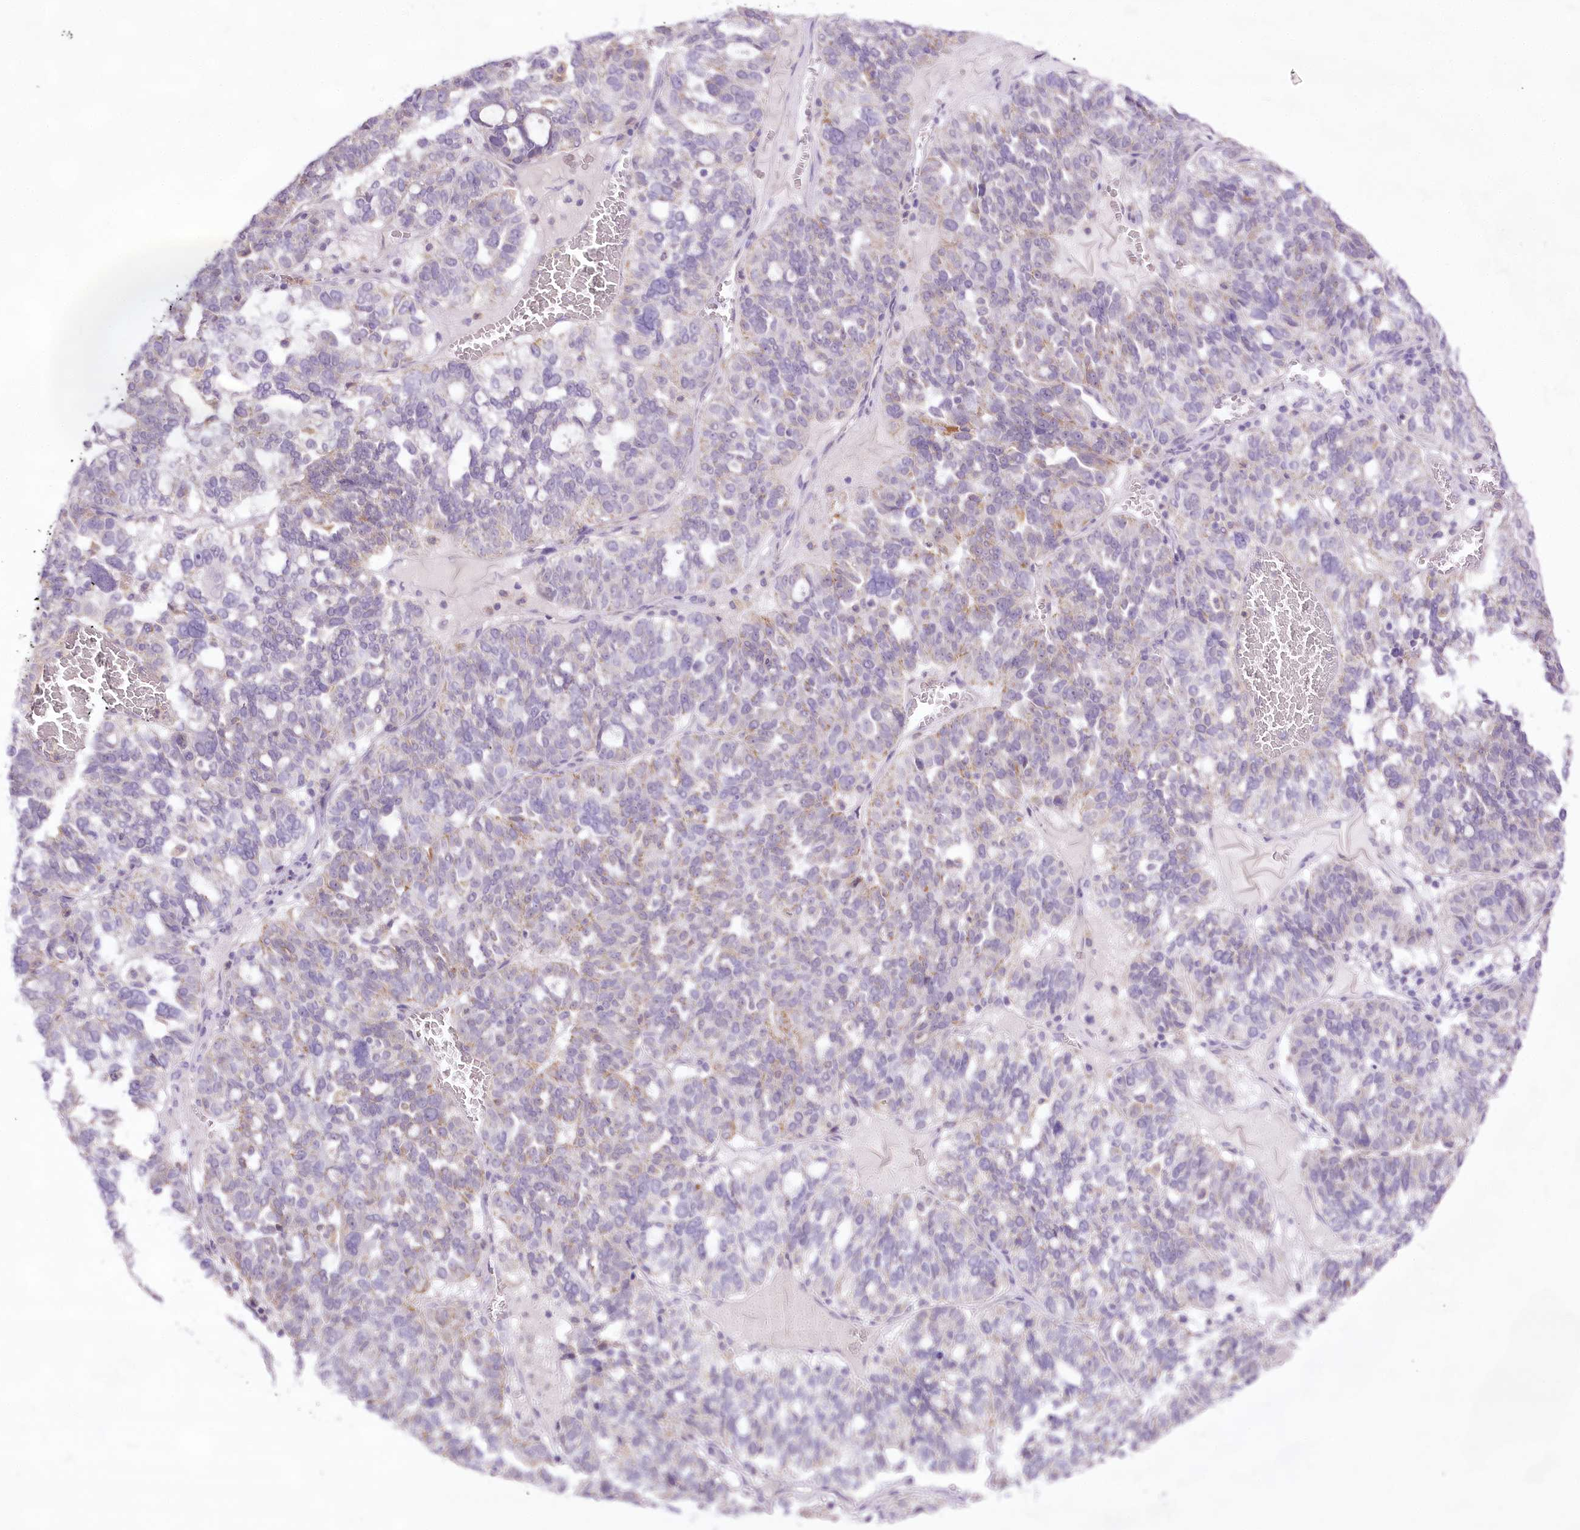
{"staining": {"intensity": "weak", "quantity": "<25%", "location": "cytoplasmic/membranous"}, "tissue": "ovarian cancer", "cell_type": "Tumor cells", "image_type": "cancer", "snomed": [{"axis": "morphology", "description": "Cystadenocarcinoma, serous, NOS"}, {"axis": "topography", "description": "Ovary"}], "caption": "High magnification brightfield microscopy of ovarian serous cystadenocarcinoma stained with DAB (brown) and counterstained with hematoxylin (blue): tumor cells show no significant expression.", "gene": "CCDC30", "patient": {"sex": "female", "age": 59}}